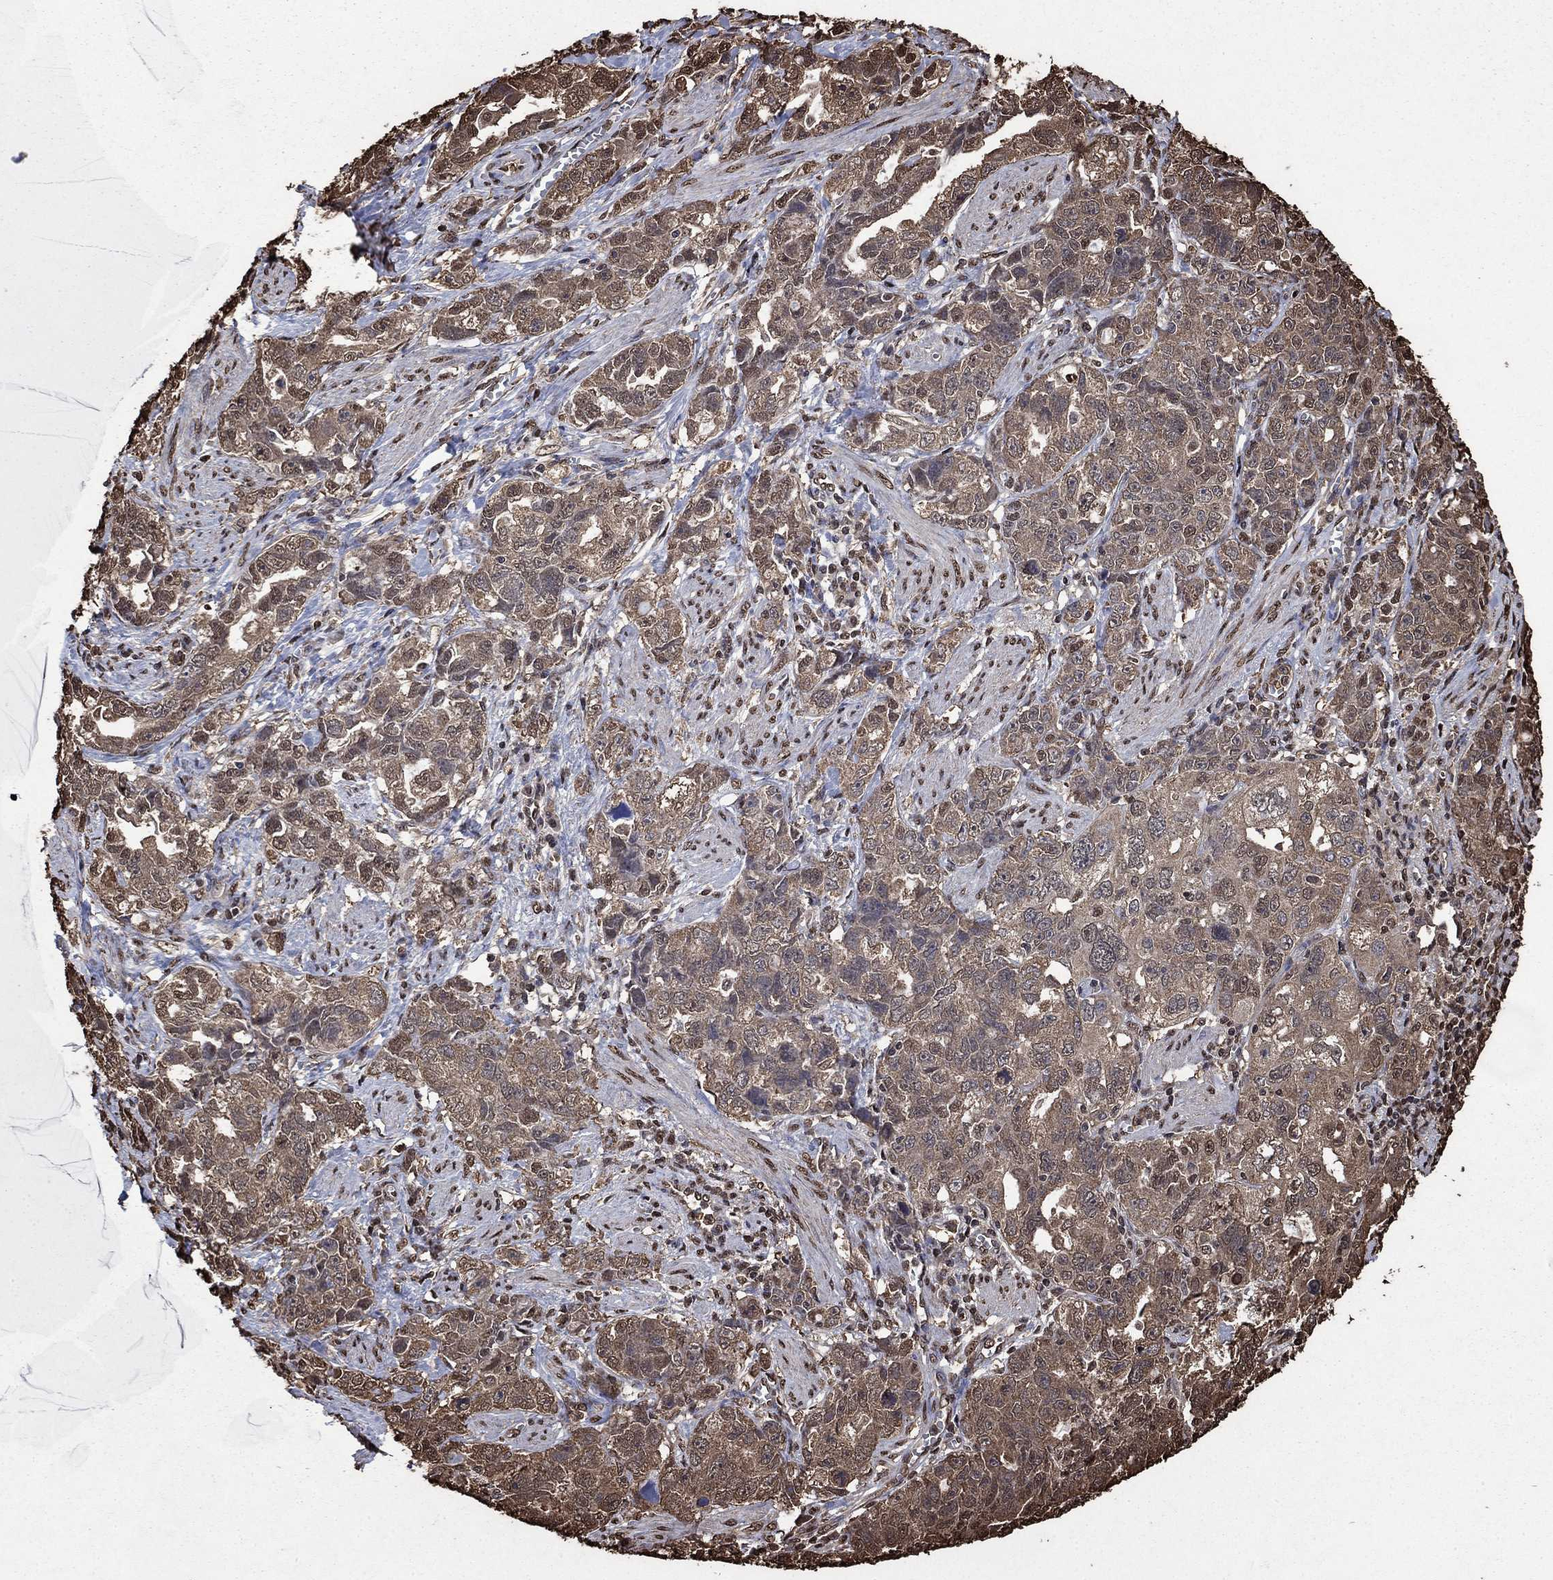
{"staining": {"intensity": "weak", "quantity": "25%-75%", "location": "cytoplasmic/membranous"}, "tissue": "ovarian cancer", "cell_type": "Tumor cells", "image_type": "cancer", "snomed": [{"axis": "morphology", "description": "Cystadenocarcinoma, serous, NOS"}, {"axis": "topography", "description": "Ovary"}], "caption": "Immunohistochemistry image of neoplastic tissue: ovarian cancer (serous cystadenocarcinoma) stained using immunohistochemistry (IHC) reveals low levels of weak protein expression localized specifically in the cytoplasmic/membranous of tumor cells, appearing as a cytoplasmic/membranous brown color.", "gene": "GAPDH", "patient": {"sex": "female", "age": 51}}